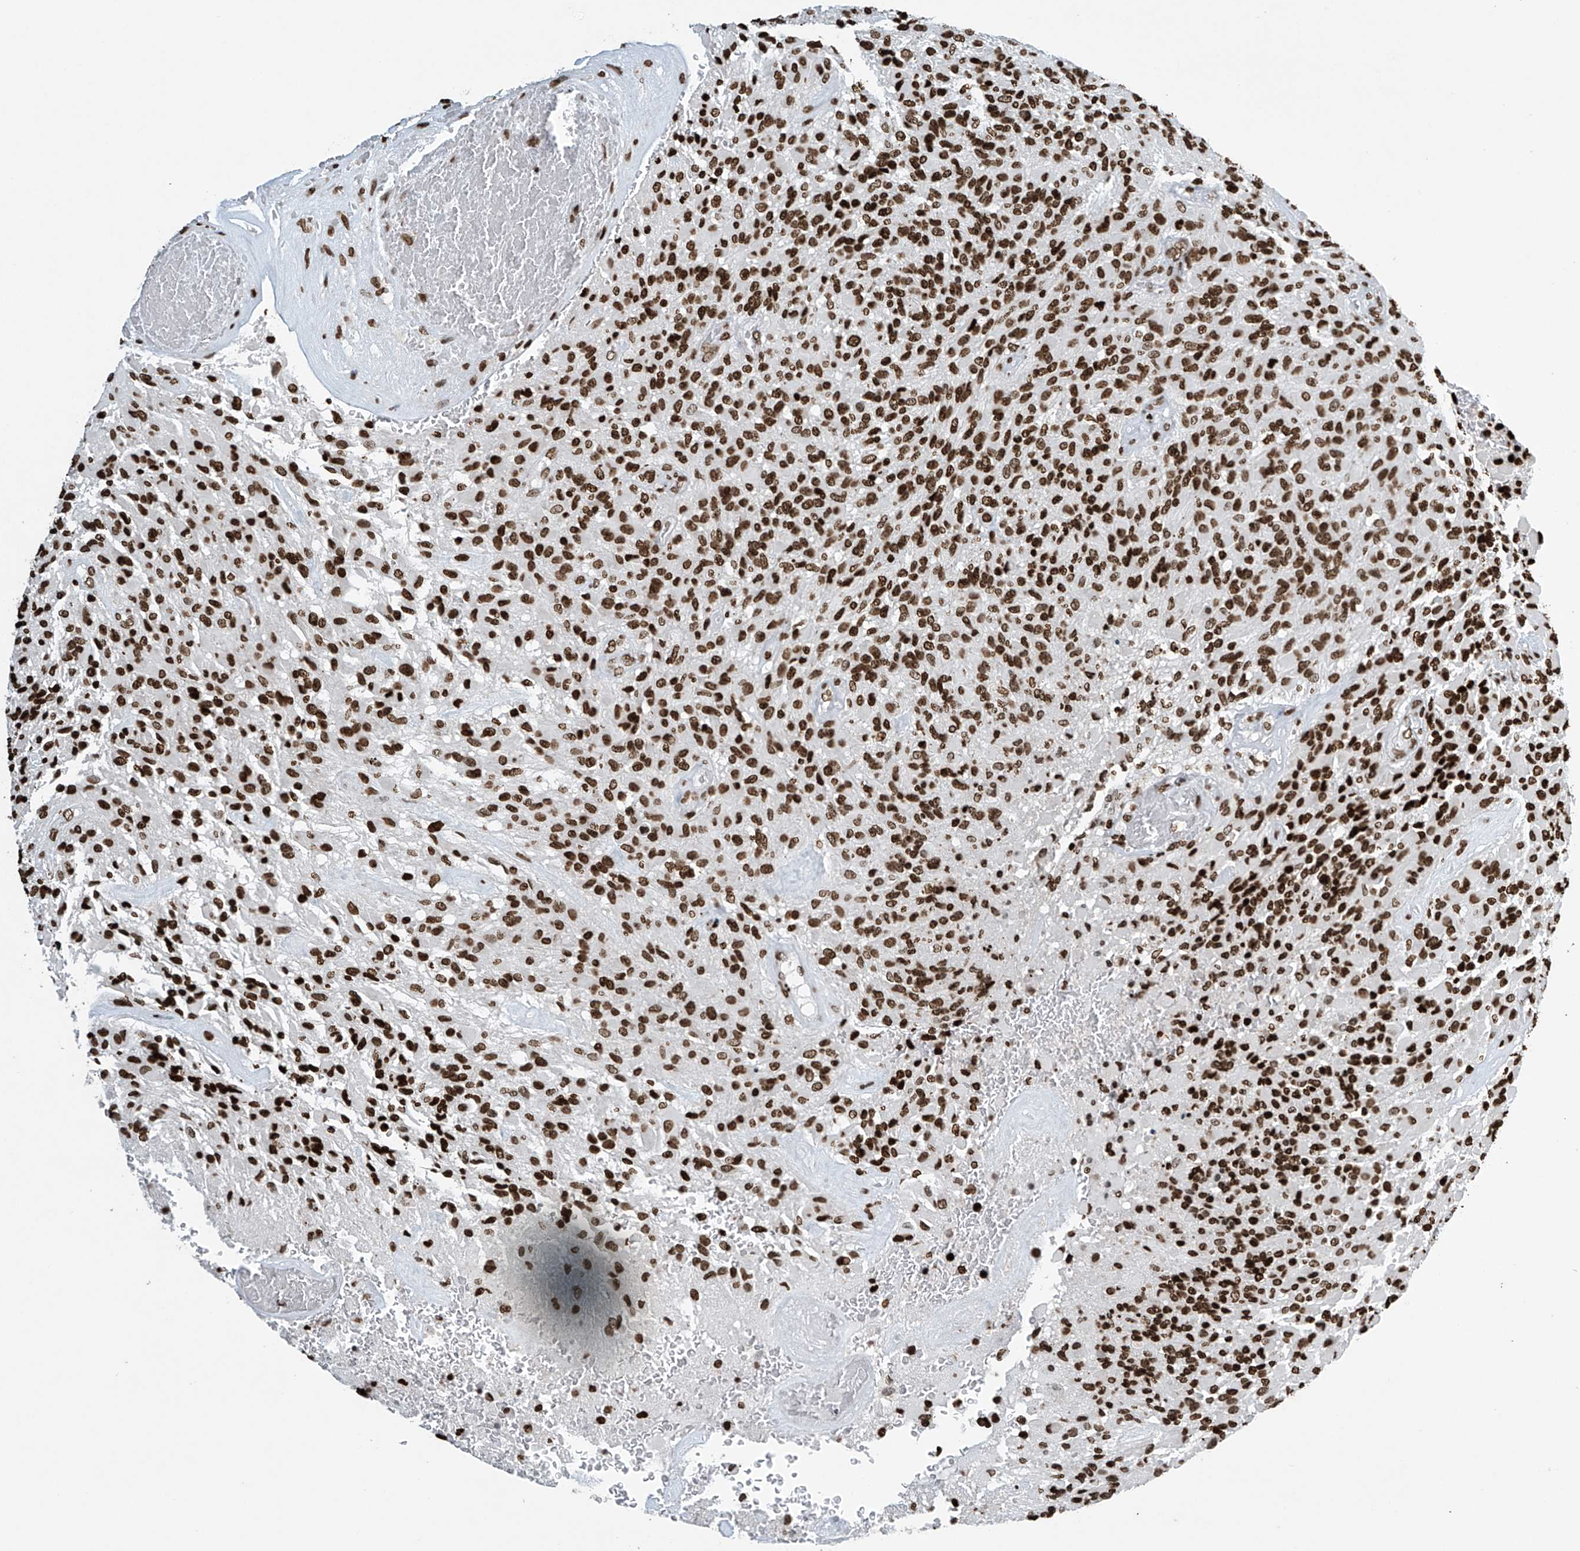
{"staining": {"intensity": "strong", "quantity": ">75%", "location": "nuclear"}, "tissue": "glioma", "cell_type": "Tumor cells", "image_type": "cancer", "snomed": [{"axis": "morphology", "description": "Glioma, malignant, High grade"}, {"axis": "topography", "description": "Brain"}], "caption": "About >75% of tumor cells in glioma reveal strong nuclear protein staining as visualized by brown immunohistochemical staining.", "gene": "H4C16", "patient": {"sex": "male", "age": 71}}